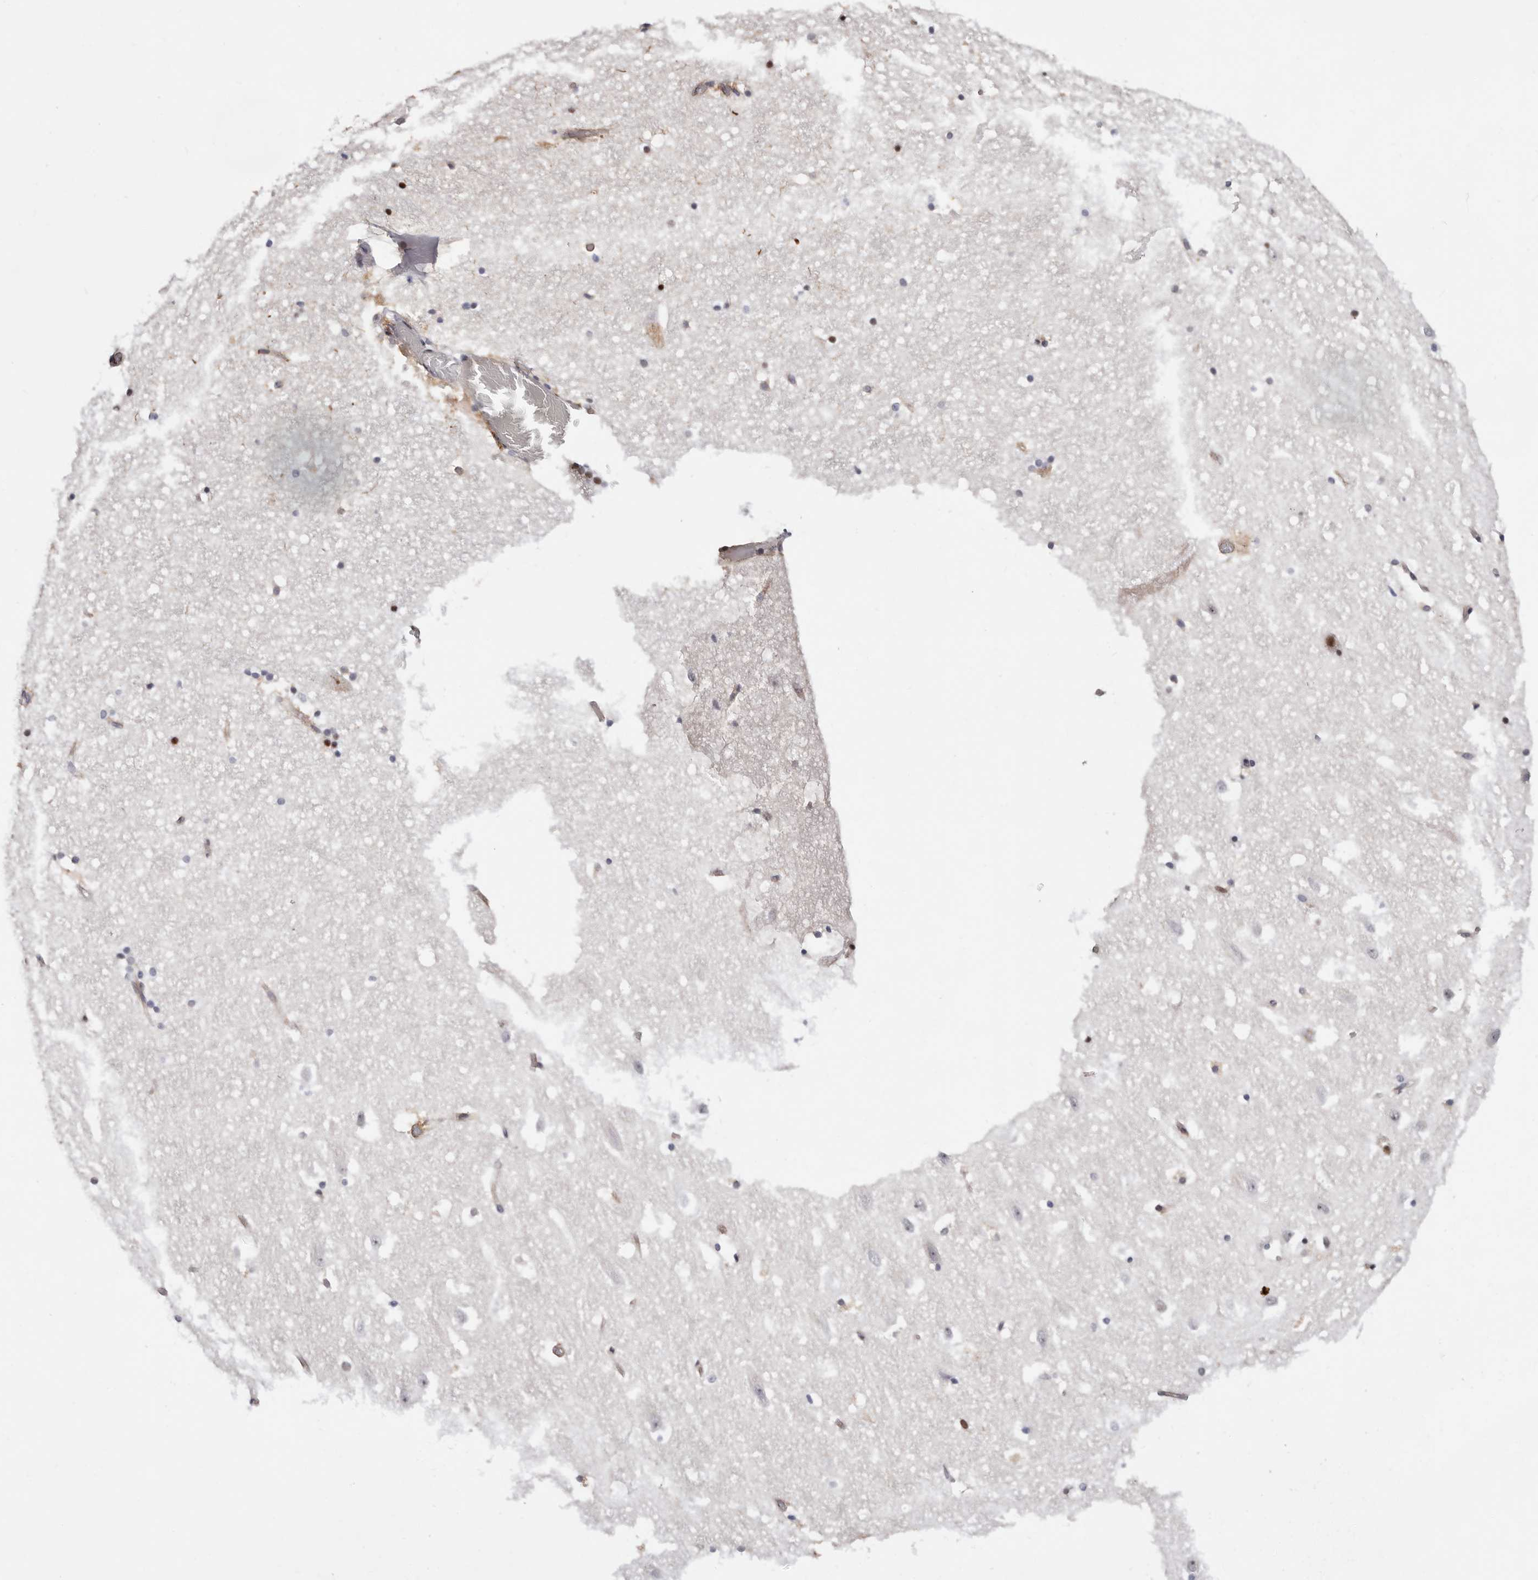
{"staining": {"intensity": "strong", "quantity": "<25%", "location": "cytoplasmic/membranous,nuclear"}, "tissue": "hippocampus", "cell_type": "Glial cells", "image_type": "normal", "snomed": [{"axis": "morphology", "description": "Normal tissue, NOS"}, {"axis": "topography", "description": "Hippocampus"}], "caption": "Hippocampus stained for a protein reveals strong cytoplasmic/membranous,nuclear positivity in glial cells. The staining was performed using DAB to visualize the protein expression in brown, while the nuclei were stained in blue with hematoxylin (Magnification: 20x).", "gene": "EPHX3", "patient": {"sex": "female", "age": 52}}